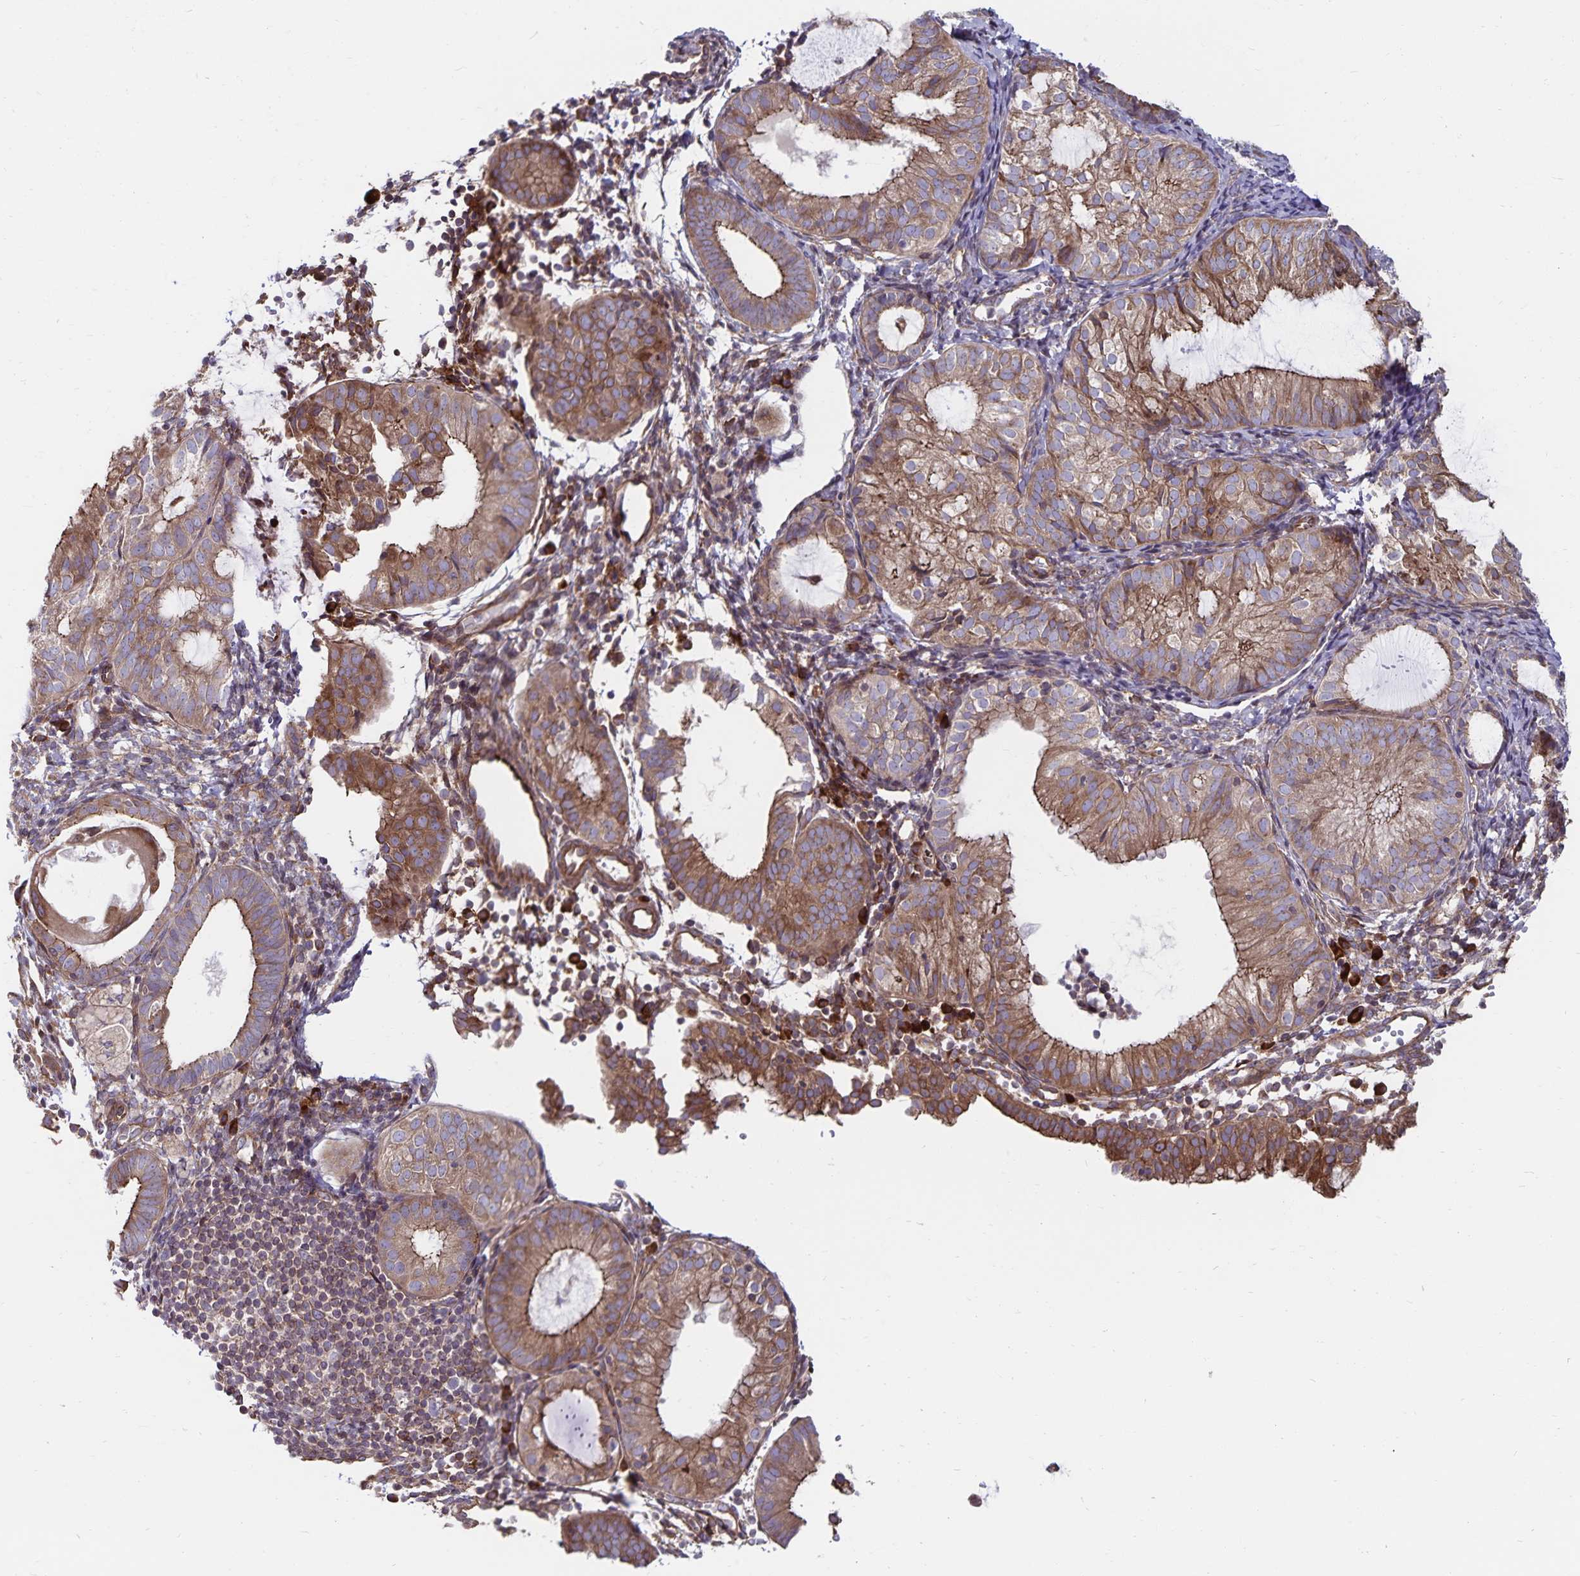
{"staining": {"intensity": "moderate", "quantity": ">75%", "location": "cytoplasmic/membranous"}, "tissue": "endometrial cancer", "cell_type": "Tumor cells", "image_type": "cancer", "snomed": [{"axis": "morphology", "description": "Normal tissue, NOS"}, {"axis": "morphology", "description": "Adenocarcinoma, NOS"}, {"axis": "topography", "description": "Smooth muscle"}, {"axis": "topography", "description": "Endometrium"}, {"axis": "topography", "description": "Myometrium, NOS"}], "caption": "Protein staining reveals moderate cytoplasmic/membranous staining in about >75% of tumor cells in endometrial adenocarcinoma.", "gene": "SEC62", "patient": {"sex": "female", "age": 81}}